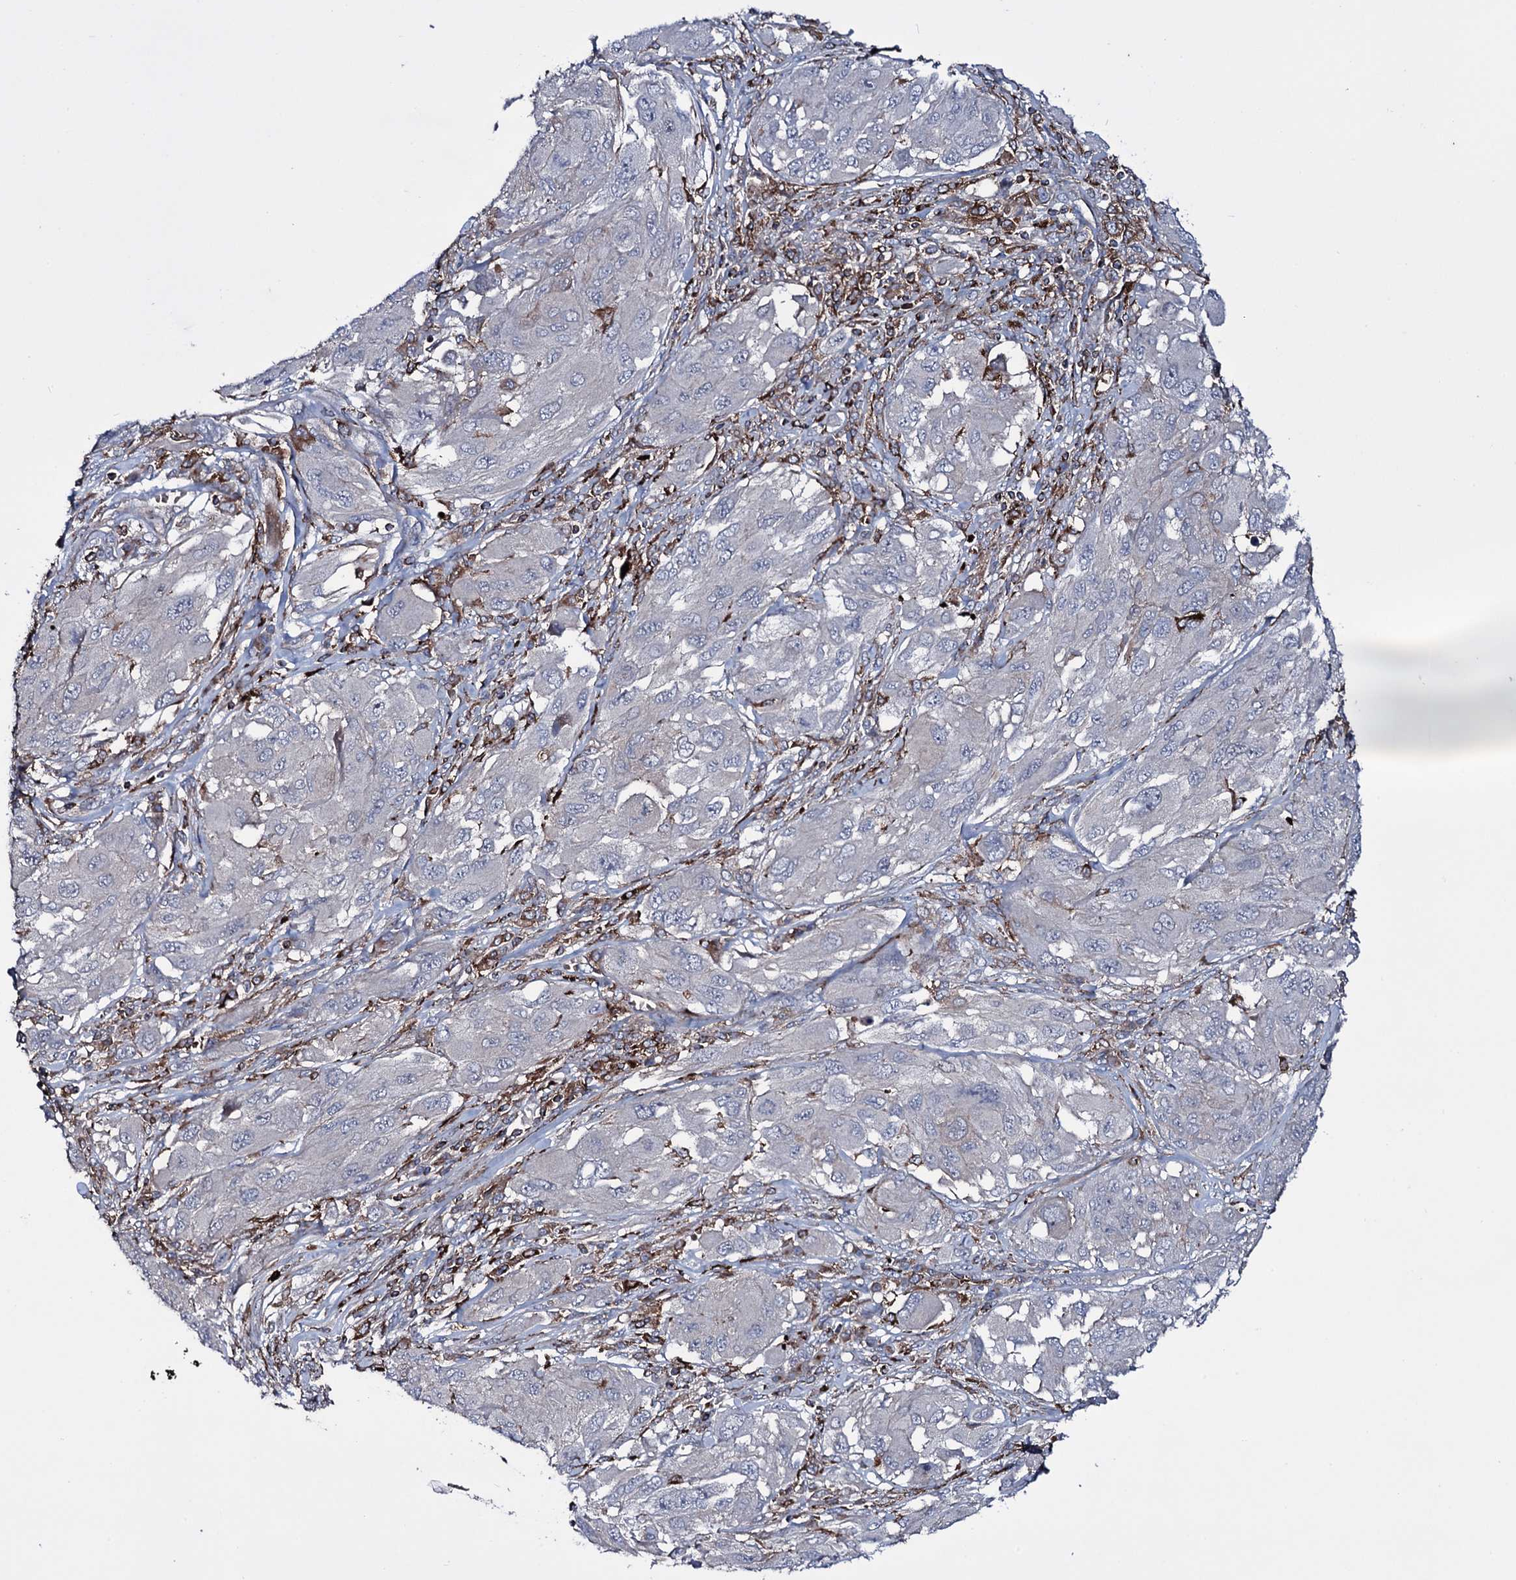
{"staining": {"intensity": "negative", "quantity": "none", "location": "none"}, "tissue": "melanoma", "cell_type": "Tumor cells", "image_type": "cancer", "snomed": [{"axis": "morphology", "description": "Malignant melanoma, NOS"}, {"axis": "topography", "description": "Skin"}], "caption": "Human malignant melanoma stained for a protein using immunohistochemistry (IHC) demonstrates no positivity in tumor cells.", "gene": "VAMP8", "patient": {"sex": "female", "age": 91}}